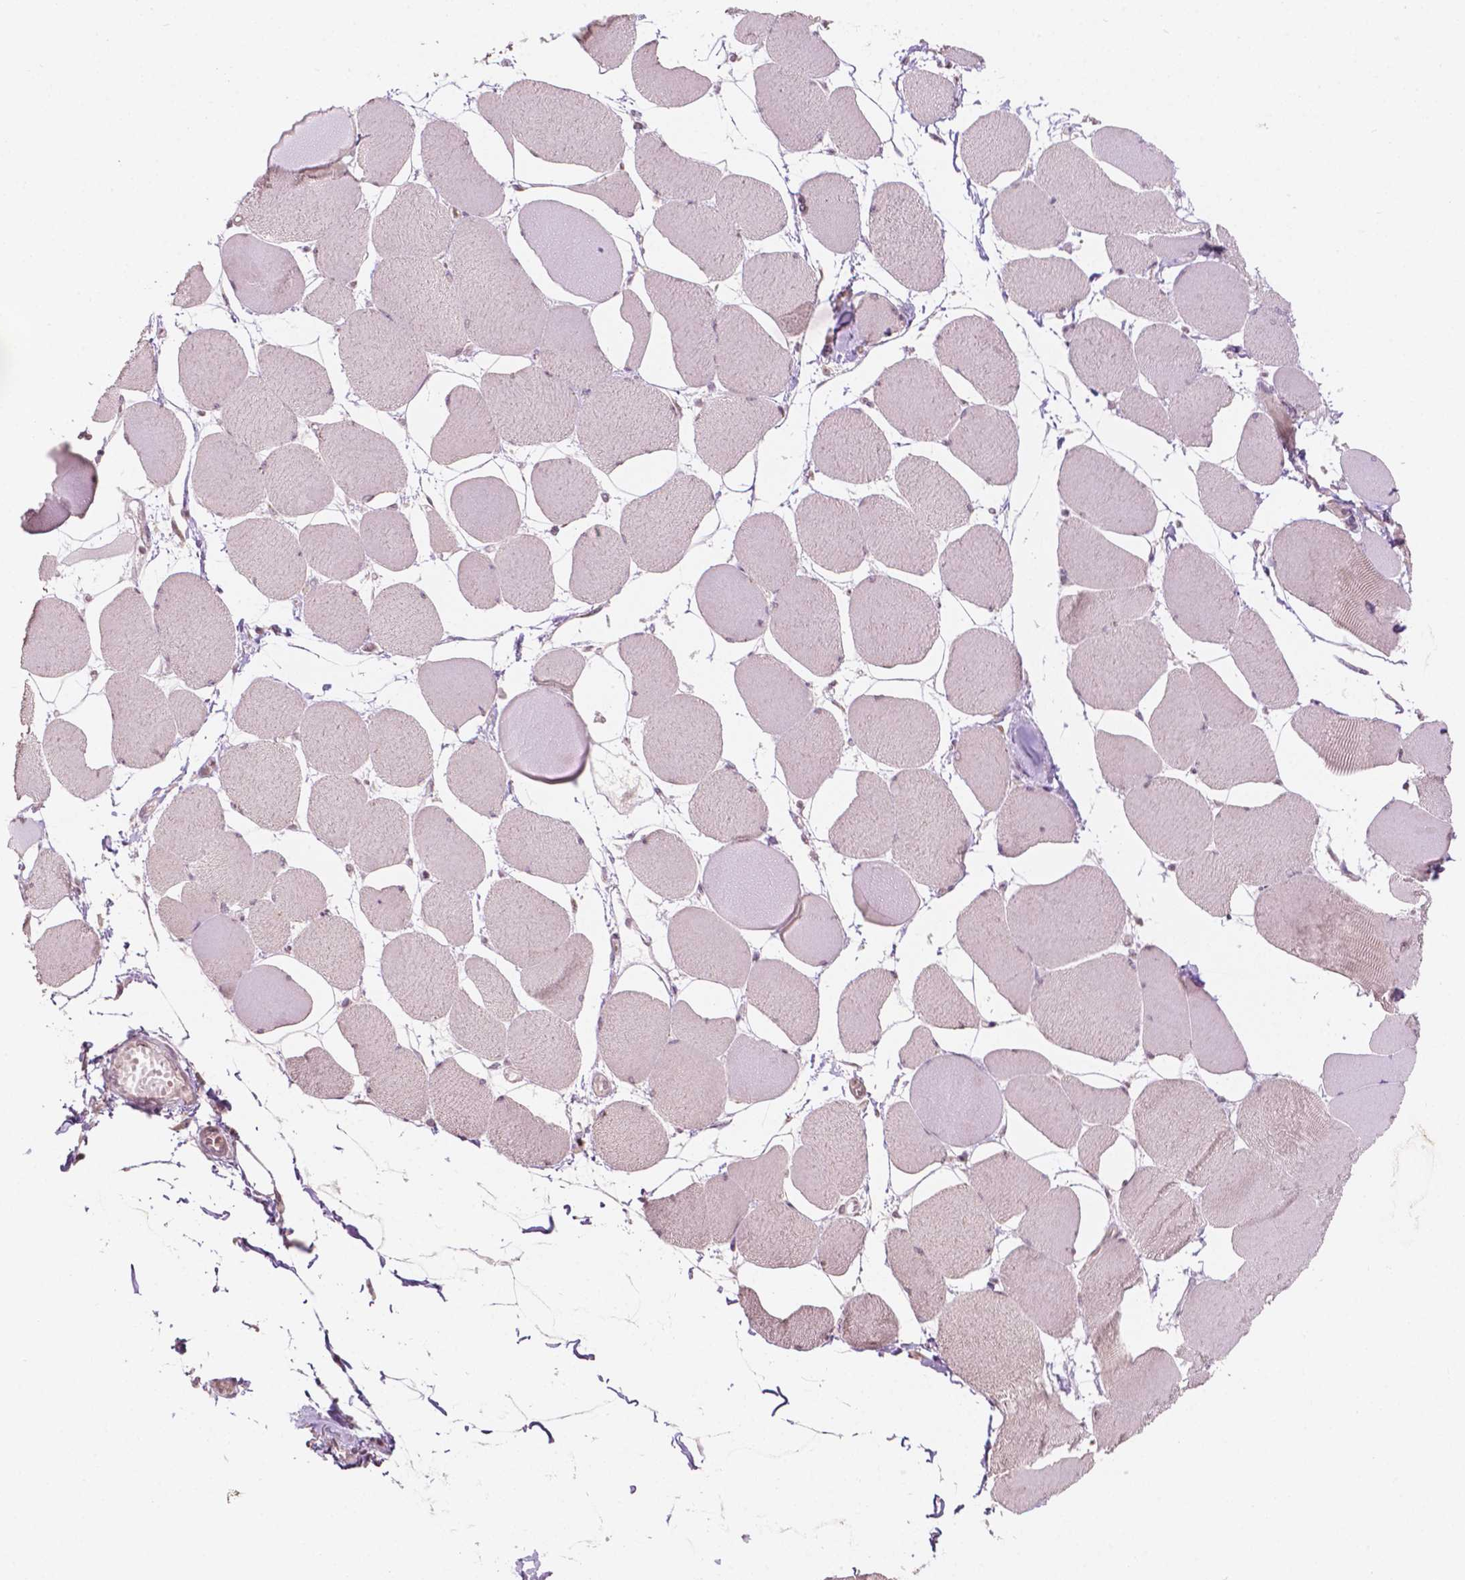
{"staining": {"intensity": "negative", "quantity": "none", "location": "none"}, "tissue": "skeletal muscle", "cell_type": "Myocytes", "image_type": "normal", "snomed": [{"axis": "morphology", "description": "Normal tissue, NOS"}, {"axis": "topography", "description": "Skeletal muscle"}], "caption": "Immunohistochemical staining of unremarkable human skeletal muscle exhibits no significant staining in myocytes. (DAB (3,3'-diaminobenzidine) immunohistochemistry with hematoxylin counter stain).", "gene": "NOS1AP", "patient": {"sex": "female", "age": 75}}